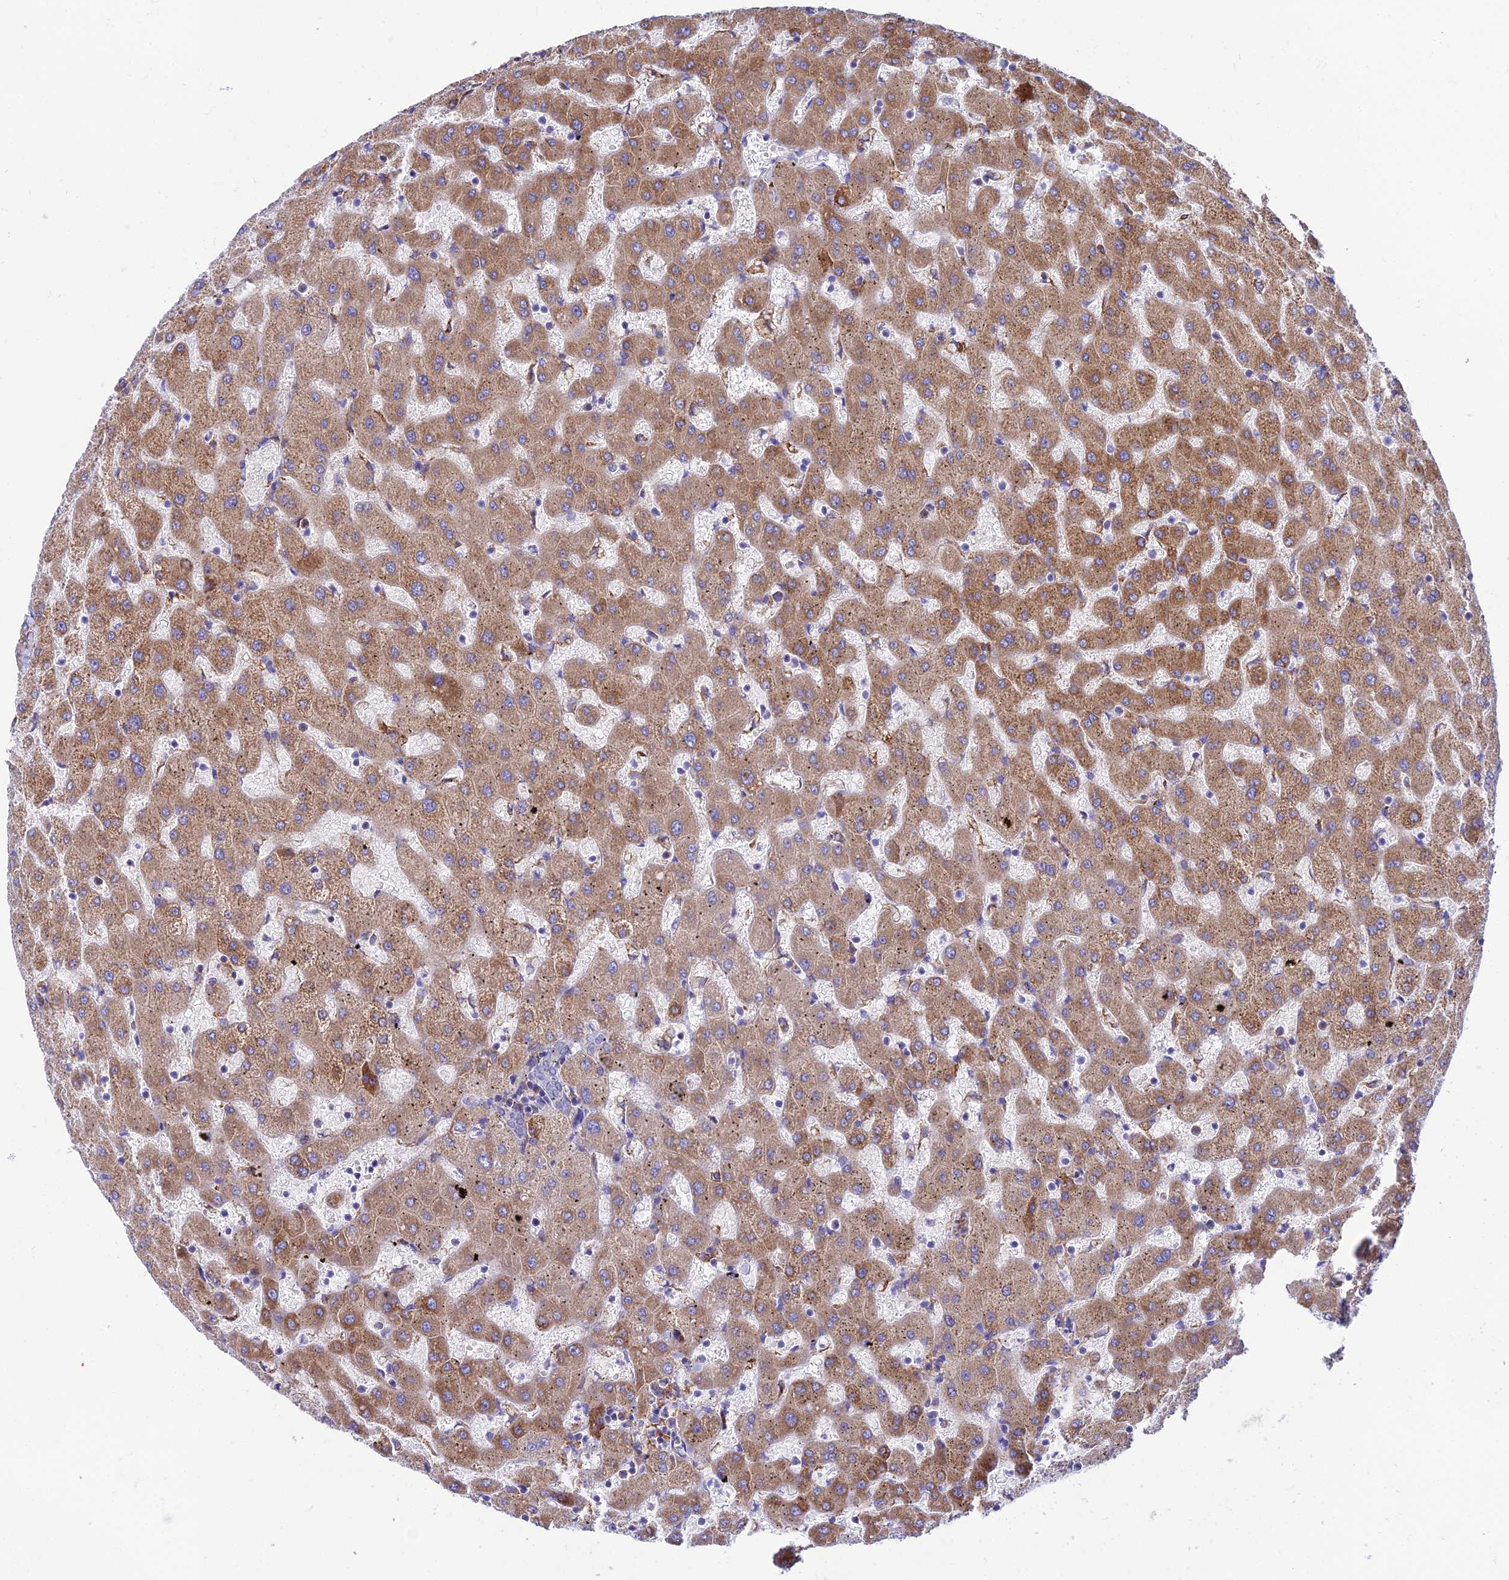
{"staining": {"intensity": "negative", "quantity": "none", "location": "none"}, "tissue": "liver", "cell_type": "Cholangiocytes", "image_type": "normal", "snomed": [{"axis": "morphology", "description": "Normal tissue, NOS"}, {"axis": "topography", "description": "Liver"}], "caption": "The micrograph exhibits no staining of cholangiocytes in benign liver. The staining is performed using DAB brown chromogen with nuclei counter-stained in using hematoxylin.", "gene": "TUBGCP6", "patient": {"sex": "female", "age": 63}}